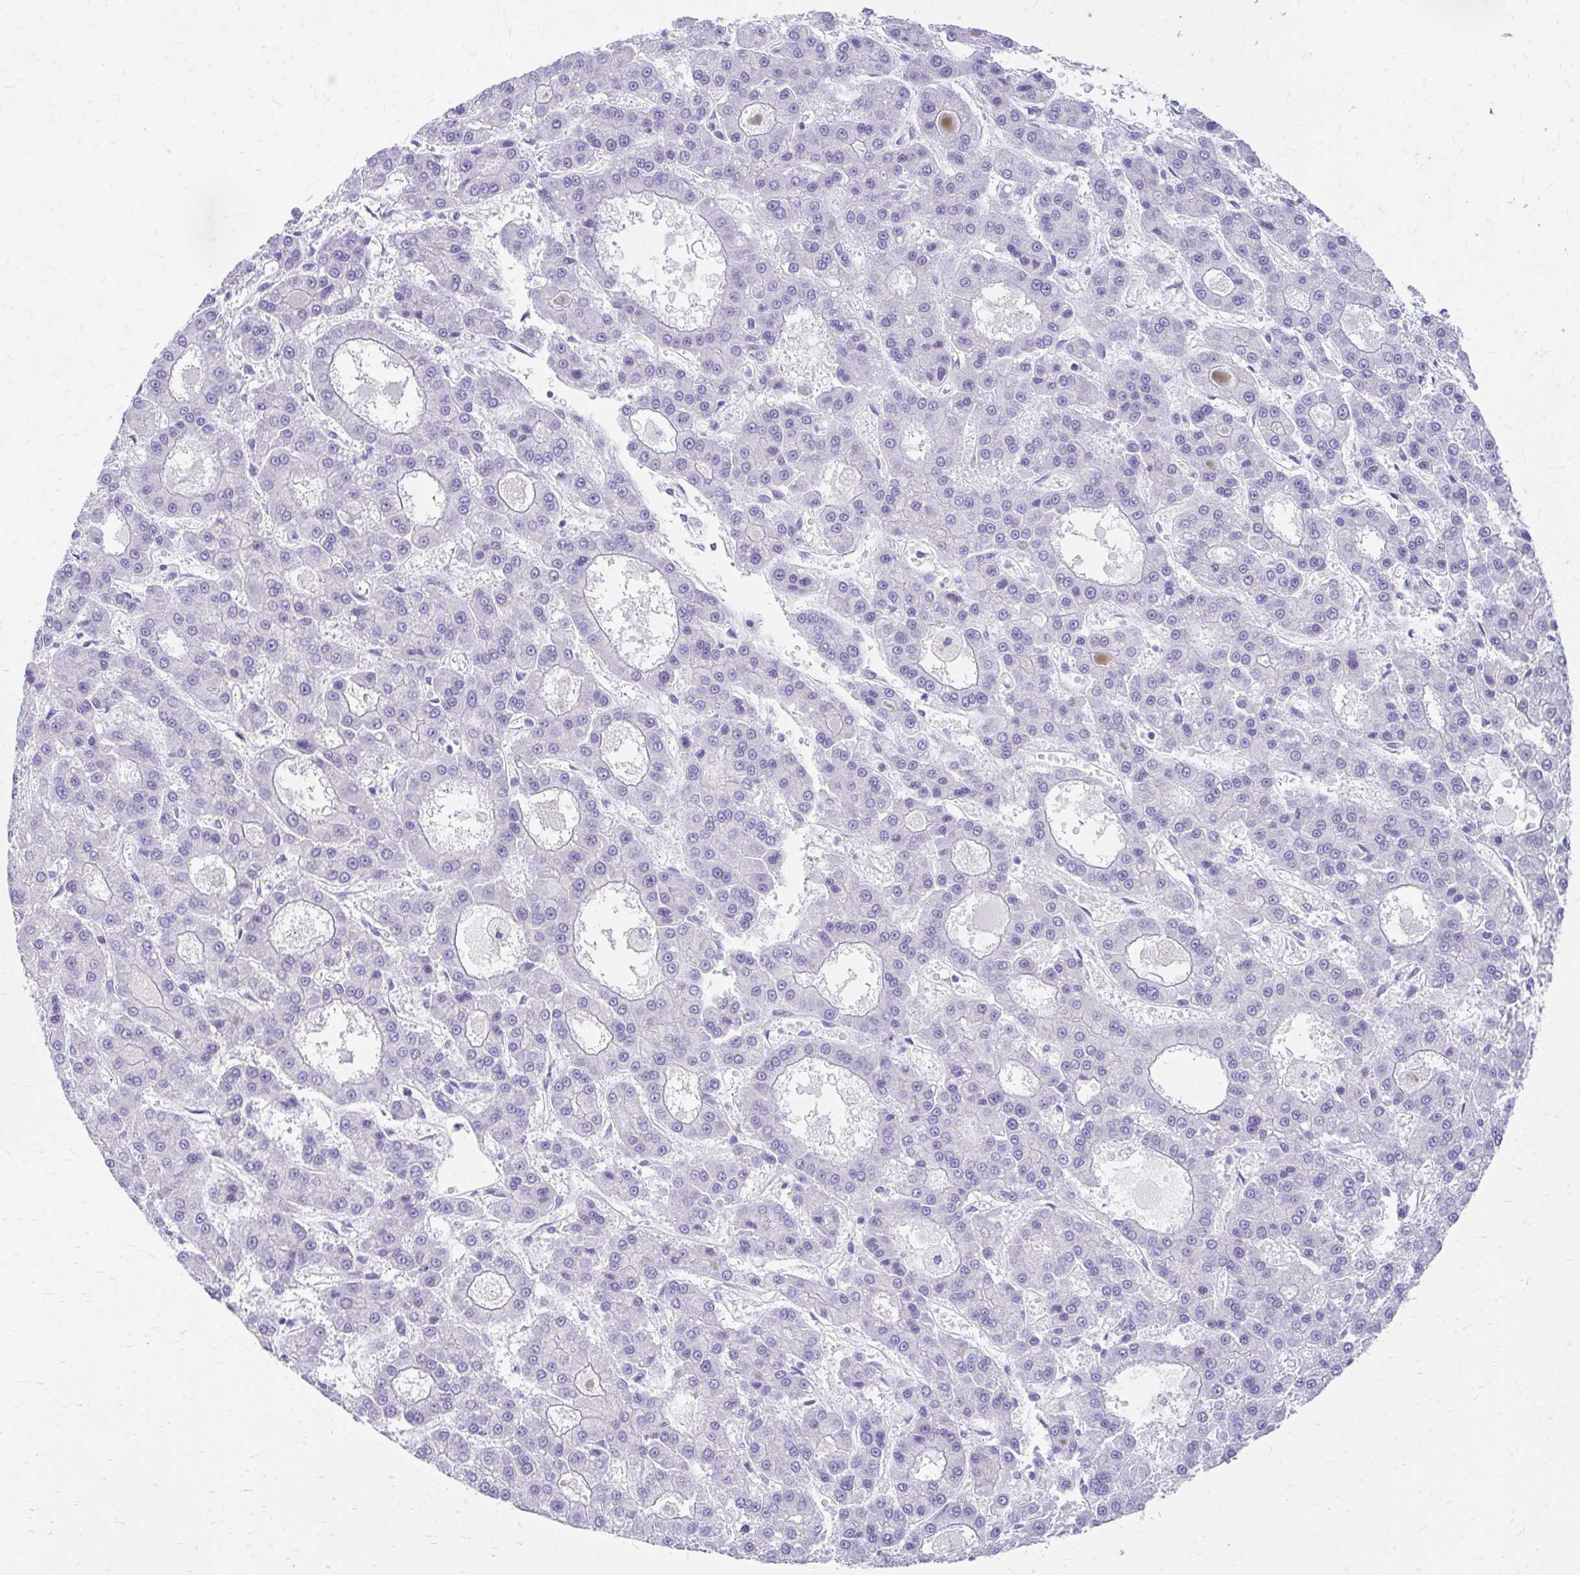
{"staining": {"intensity": "negative", "quantity": "none", "location": "none"}, "tissue": "liver cancer", "cell_type": "Tumor cells", "image_type": "cancer", "snomed": [{"axis": "morphology", "description": "Carcinoma, Hepatocellular, NOS"}, {"axis": "topography", "description": "Liver"}], "caption": "IHC of human liver cancer (hepatocellular carcinoma) displays no expression in tumor cells. (Immunohistochemistry (ihc), brightfield microscopy, high magnification).", "gene": "KRIT1", "patient": {"sex": "male", "age": 70}}